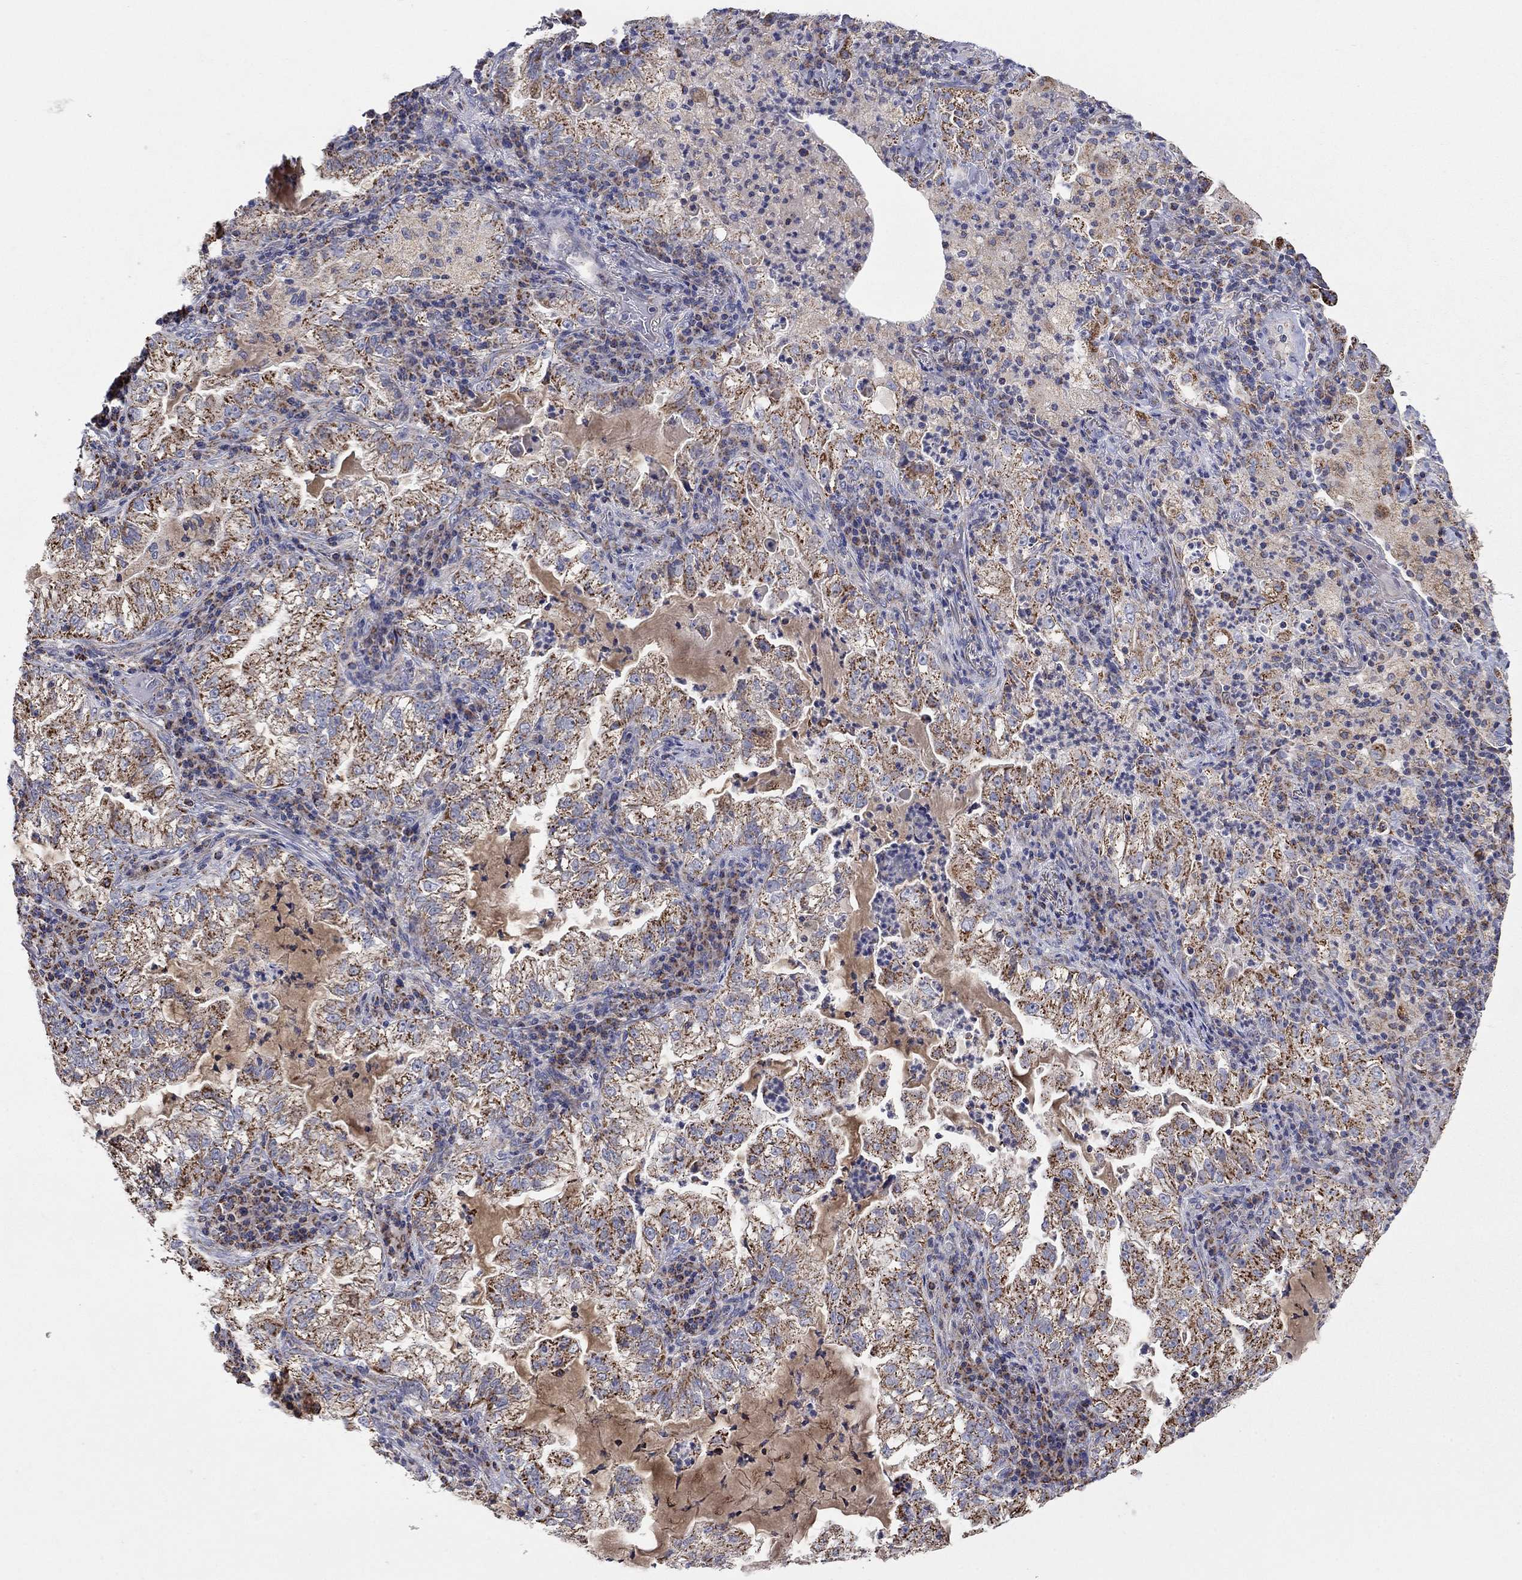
{"staining": {"intensity": "moderate", "quantity": "25%-75%", "location": "cytoplasmic/membranous"}, "tissue": "lung cancer", "cell_type": "Tumor cells", "image_type": "cancer", "snomed": [{"axis": "morphology", "description": "Adenocarcinoma, NOS"}, {"axis": "topography", "description": "Lung"}], "caption": "This image shows immunohistochemistry staining of lung cancer (adenocarcinoma), with medium moderate cytoplasmic/membranous expression in about 25%-75% of tumor cells.", "gene": "HPS5", "patient": {"sex": "female", "age": 73}}